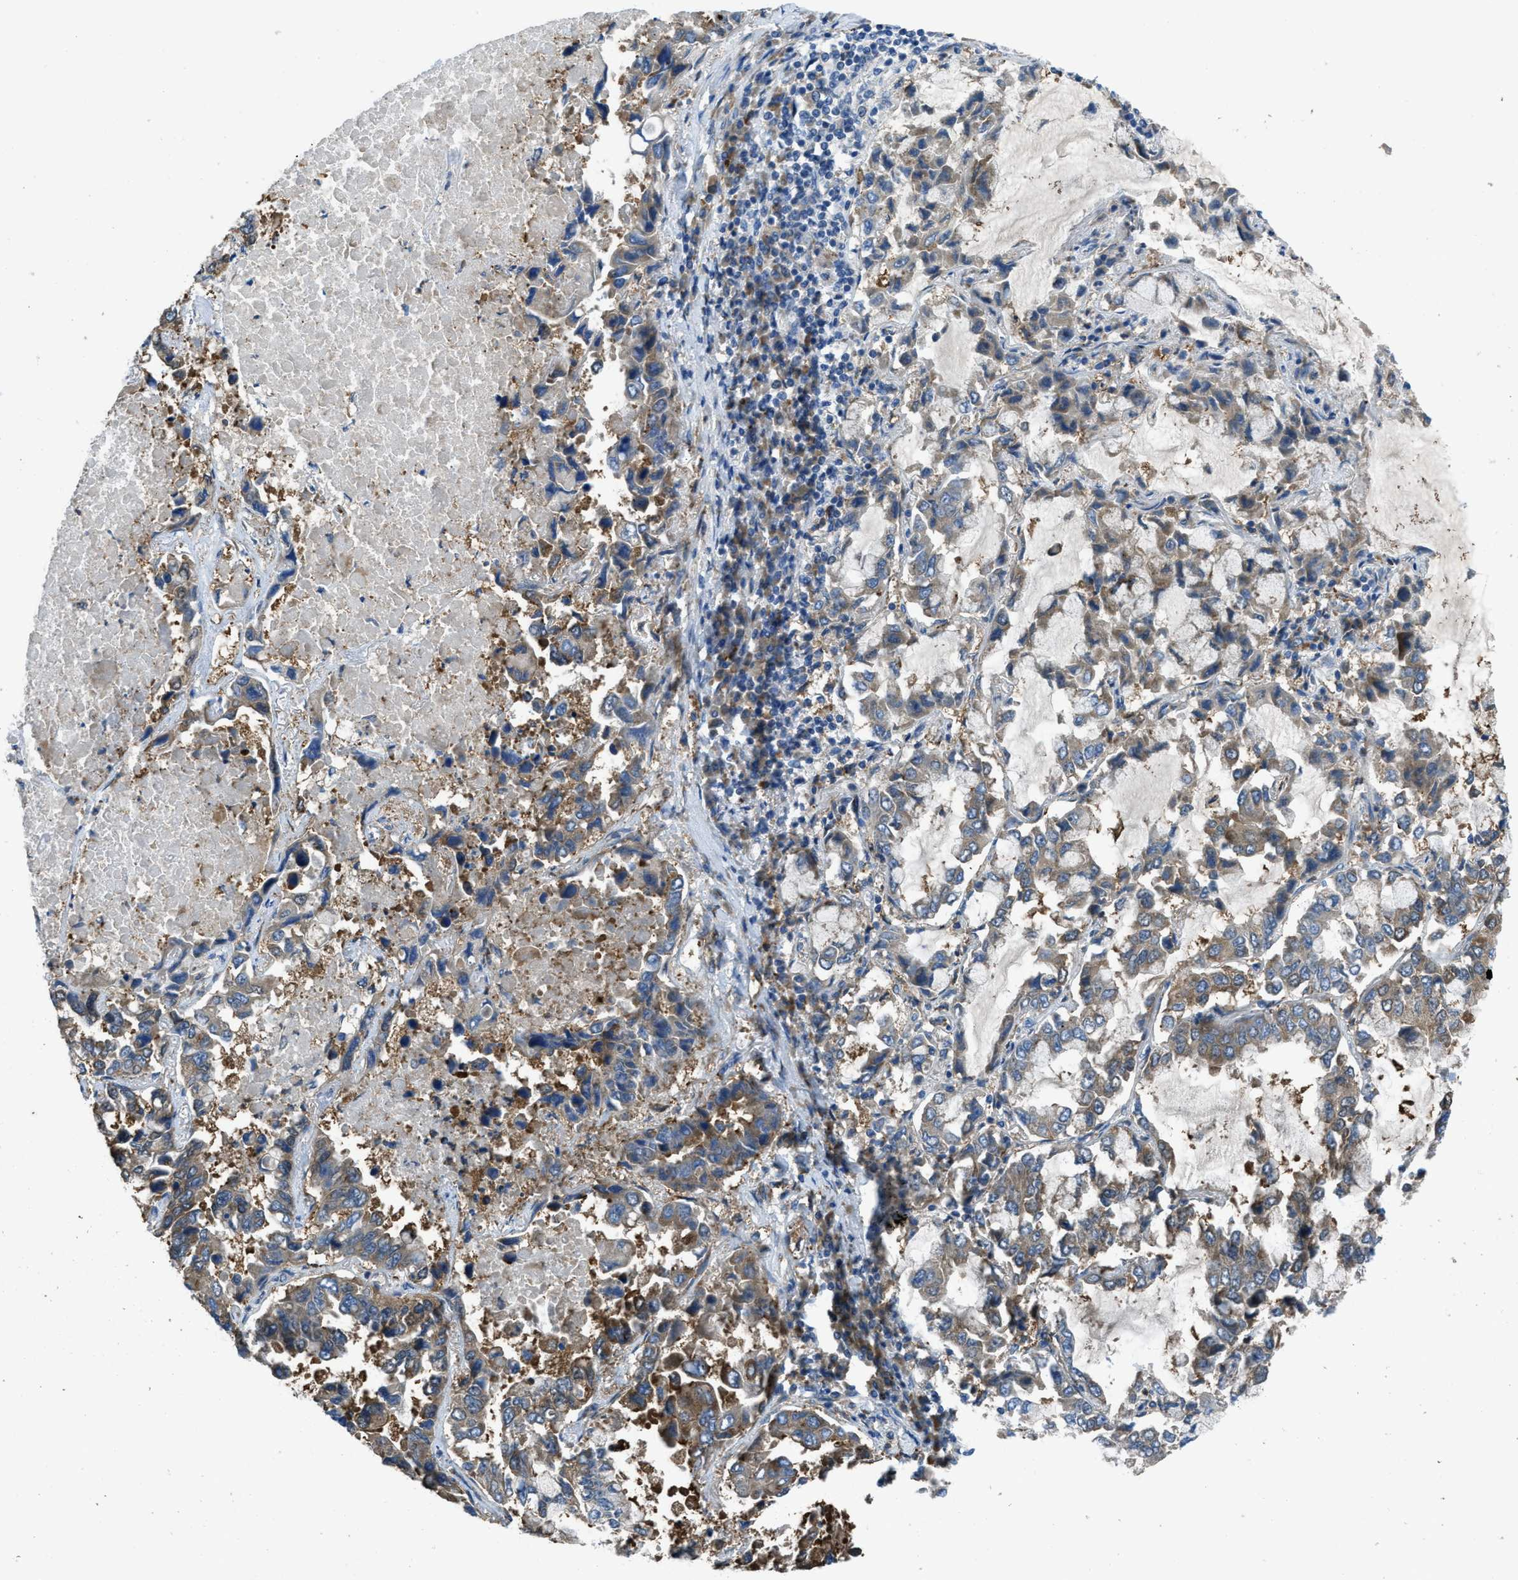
{"staining": {"intensity": "moderate", "quantity": "25%-75%", "location": "cytoplasmic/membranous"}, "tissue": "lung cancer", "cell_type": "Tumor cells", "image_type": "cancer", "snomed": [{"axis": "morphology", "description": "Adenocarcinoma, NOS"}, {"axis": "topography", "description": "Lung"}], "caption": "About 25%-75% of tumor cells in lung cancer reveal moderate cytoplasmic/membranous protein expression as visualized by brown immunohistochemical staining.", "gene": "MAP3K20", "patient": {"sex": "male", "age": 64}}